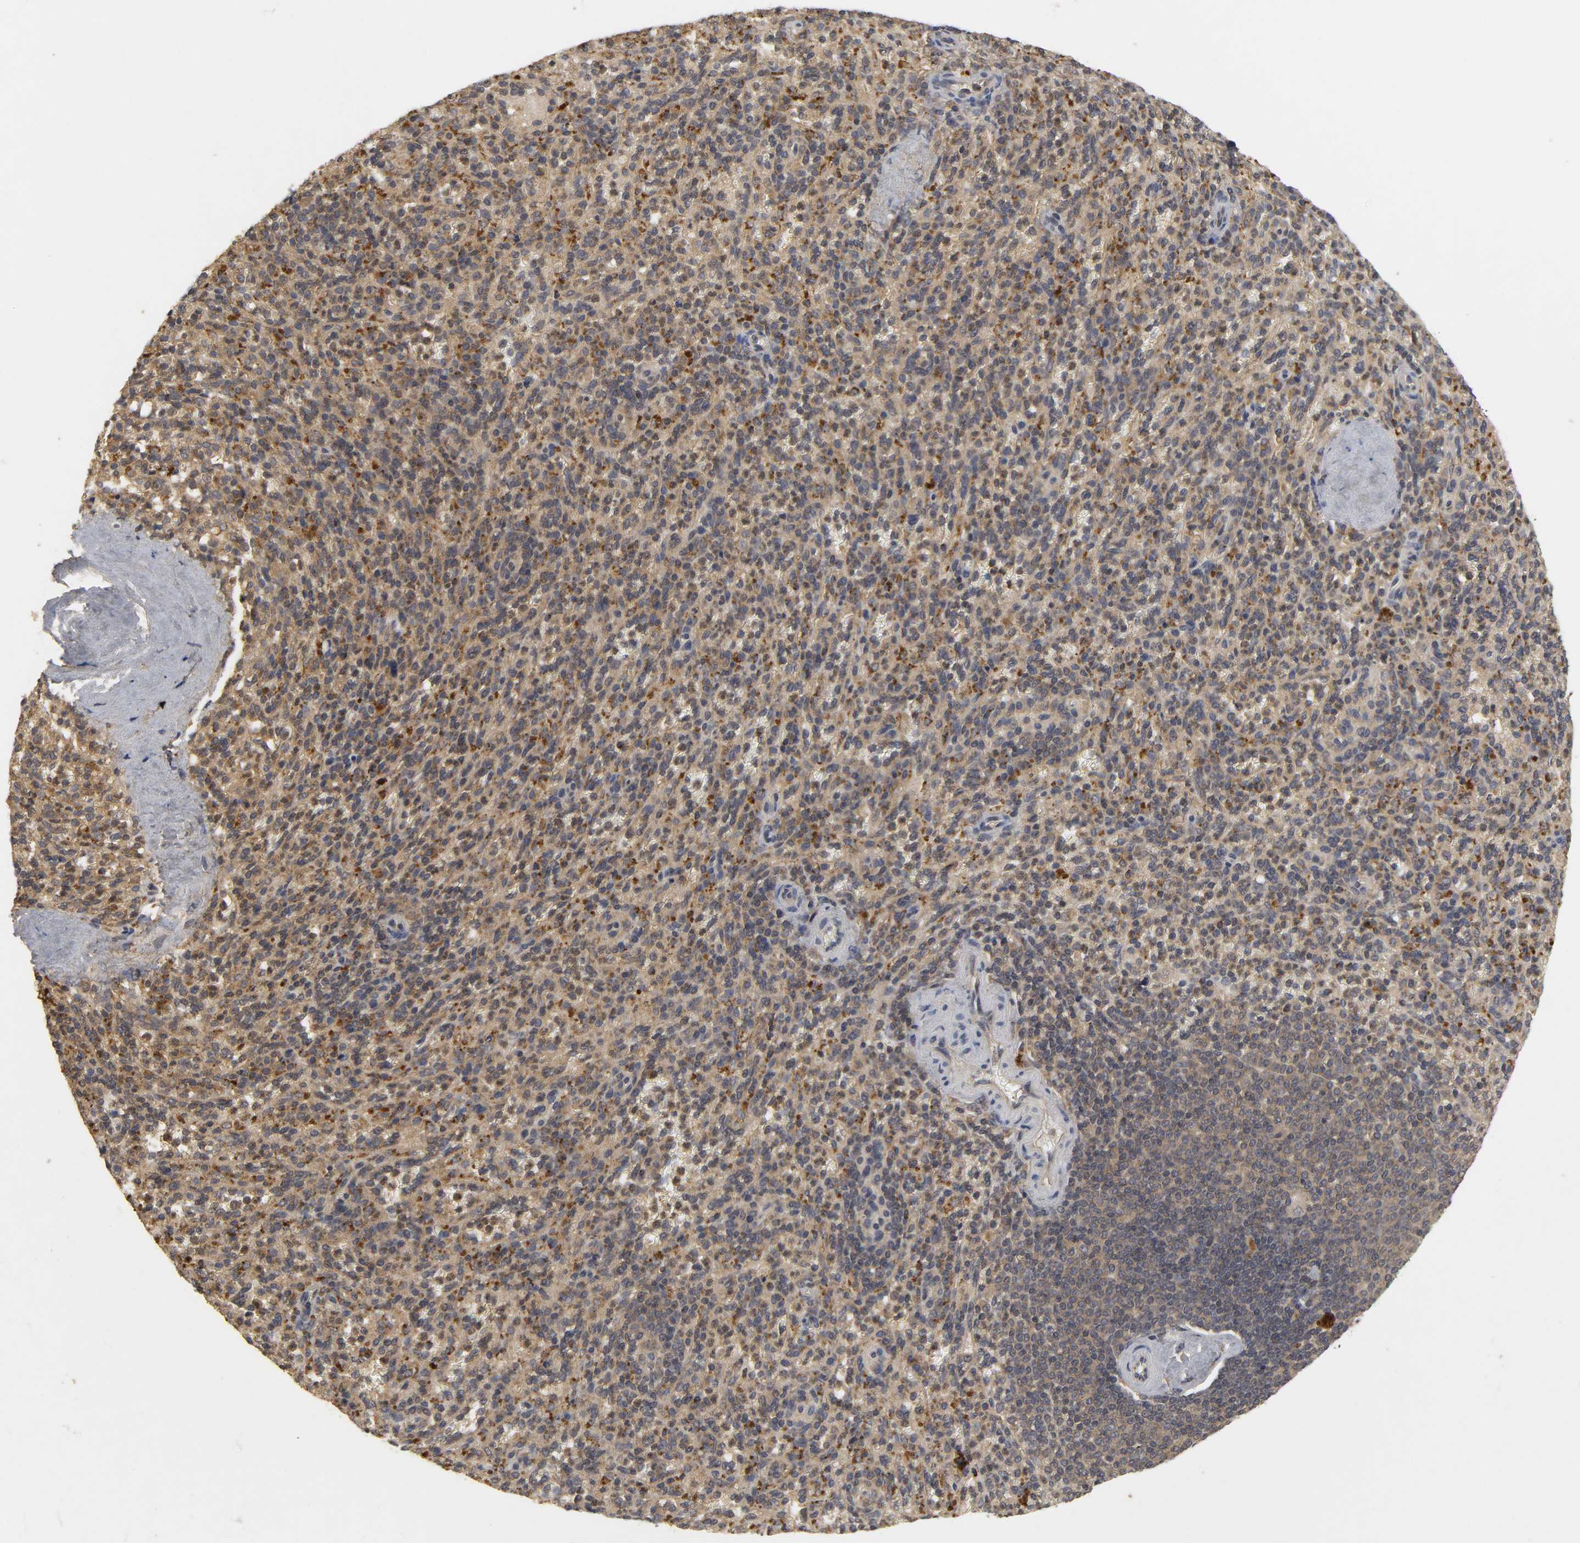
{"staining": {"intensity": "moderate", "quantity": ">75%", "location": "cytoplasmic/membranous"}, "tissue": "spleen", "cell_type": "Cells in red pulp", "image_type": "normal", "snomed": [{"axis": "morphology", "description": "Normal tissue, NOS"}, {"axis": "topography", "description": "Spleen"}], "caption": "Moderate cytoplasmic/membranous positivity for a protein is seen in approximately >75% of cells in red pulp of unremarkable spleen using IHC.", "gene": "TRAF6", "patient": {"sex": "male", "age": 36}}